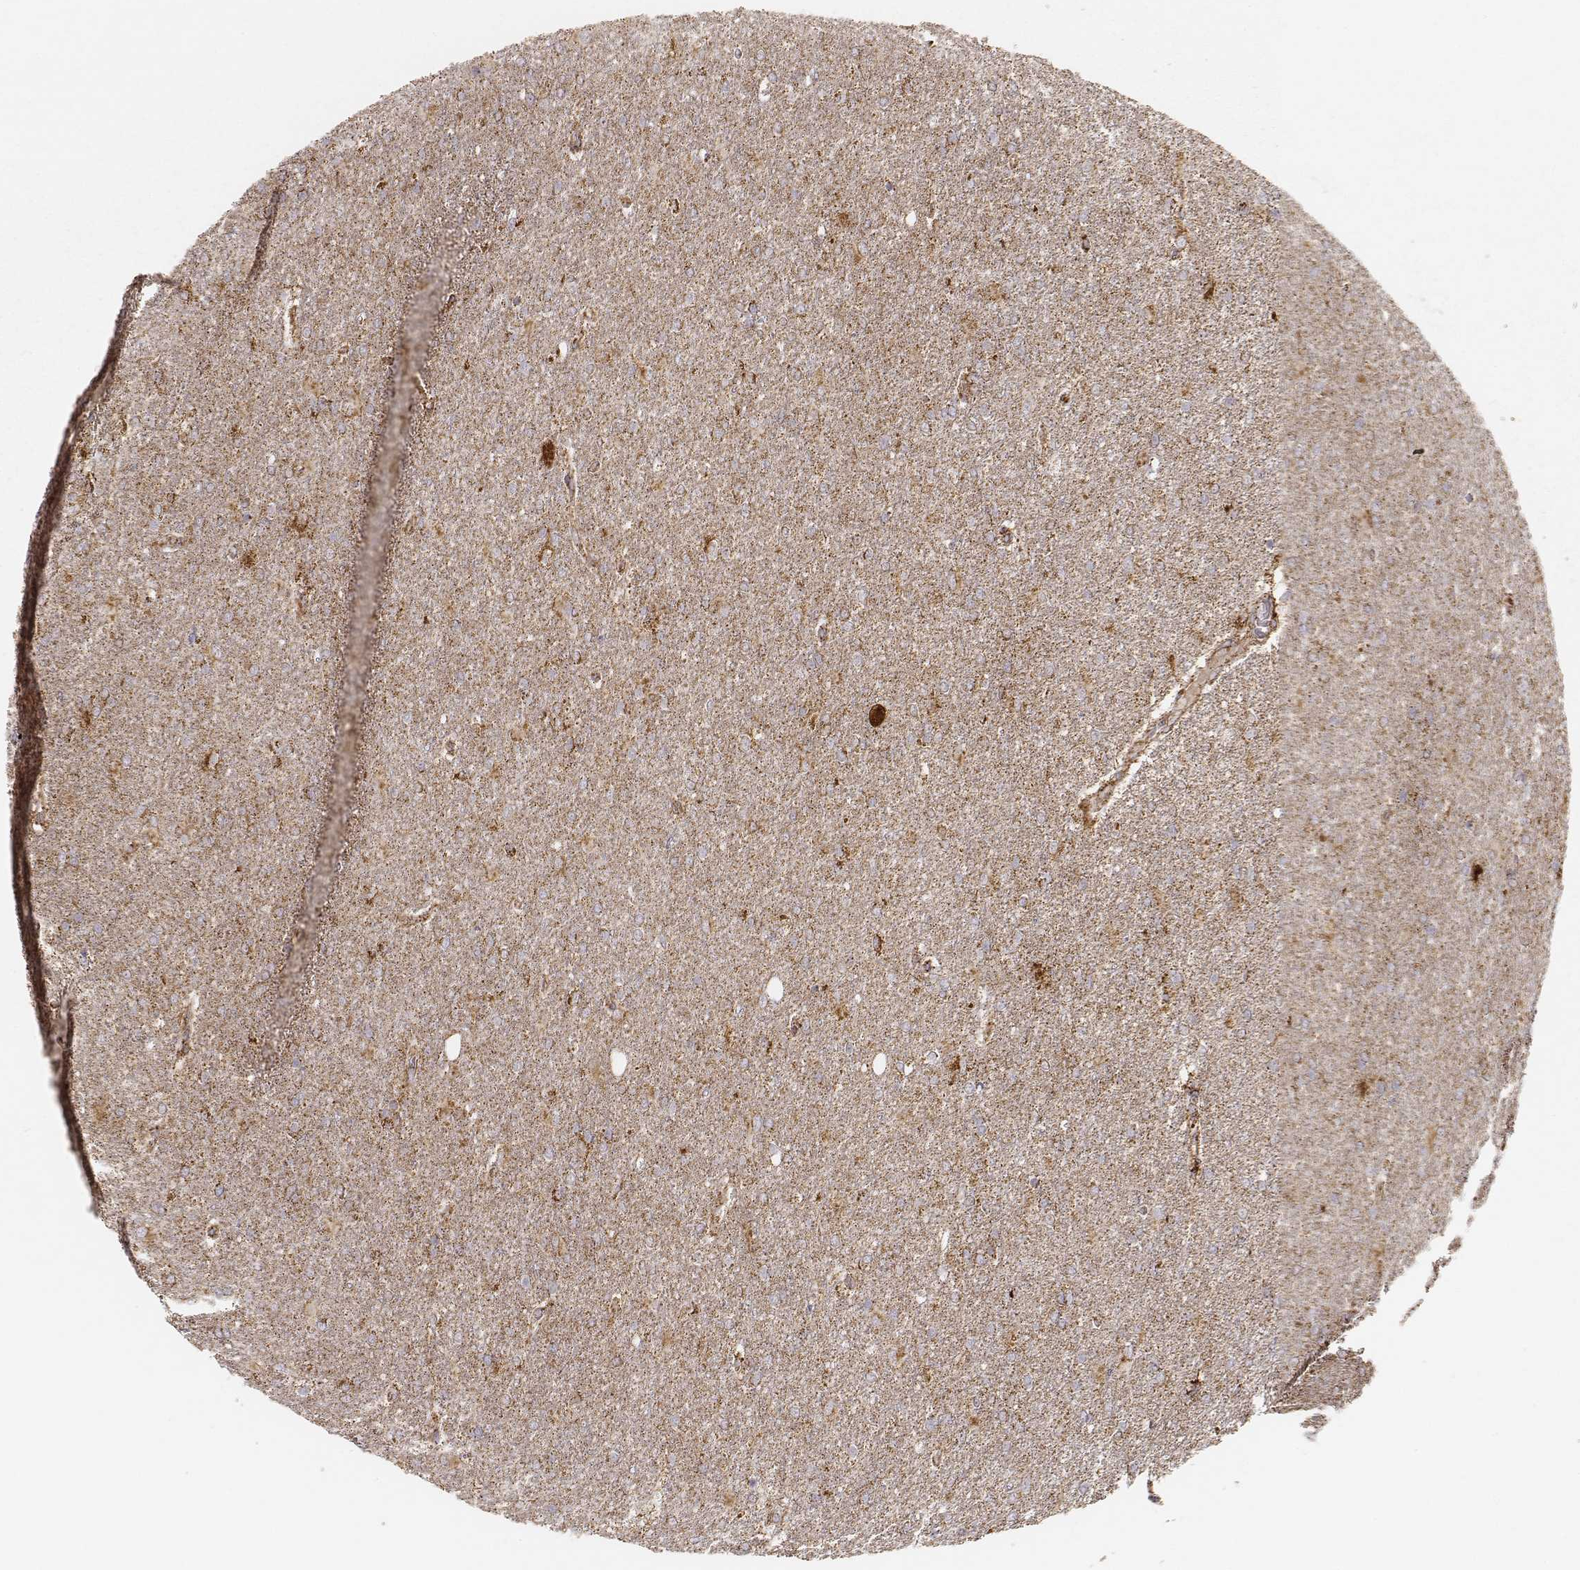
{"staining": {"intensity": "moderate", "quantity": ">75%", "location": "cytoplasmic/membranous"}, "tissue": "glioma", "cell_type": "Tumor cells", "image_type": "cancer", "snomed": [{"axis": "morphology", "description": "Glioma, malignant, High grade"}, {"axis": "topography", "description": "Cerebral cortex"}], "caption": "This image displays glioma stained with immunohistochemistry to label a protein in brown. The cytoplasmic/membranous of tumor cells show moderate positivity for the protein. Nuclei are counter-stained blue.", "gene": "CS", "patient": {"sex": "male", "age": 70}}